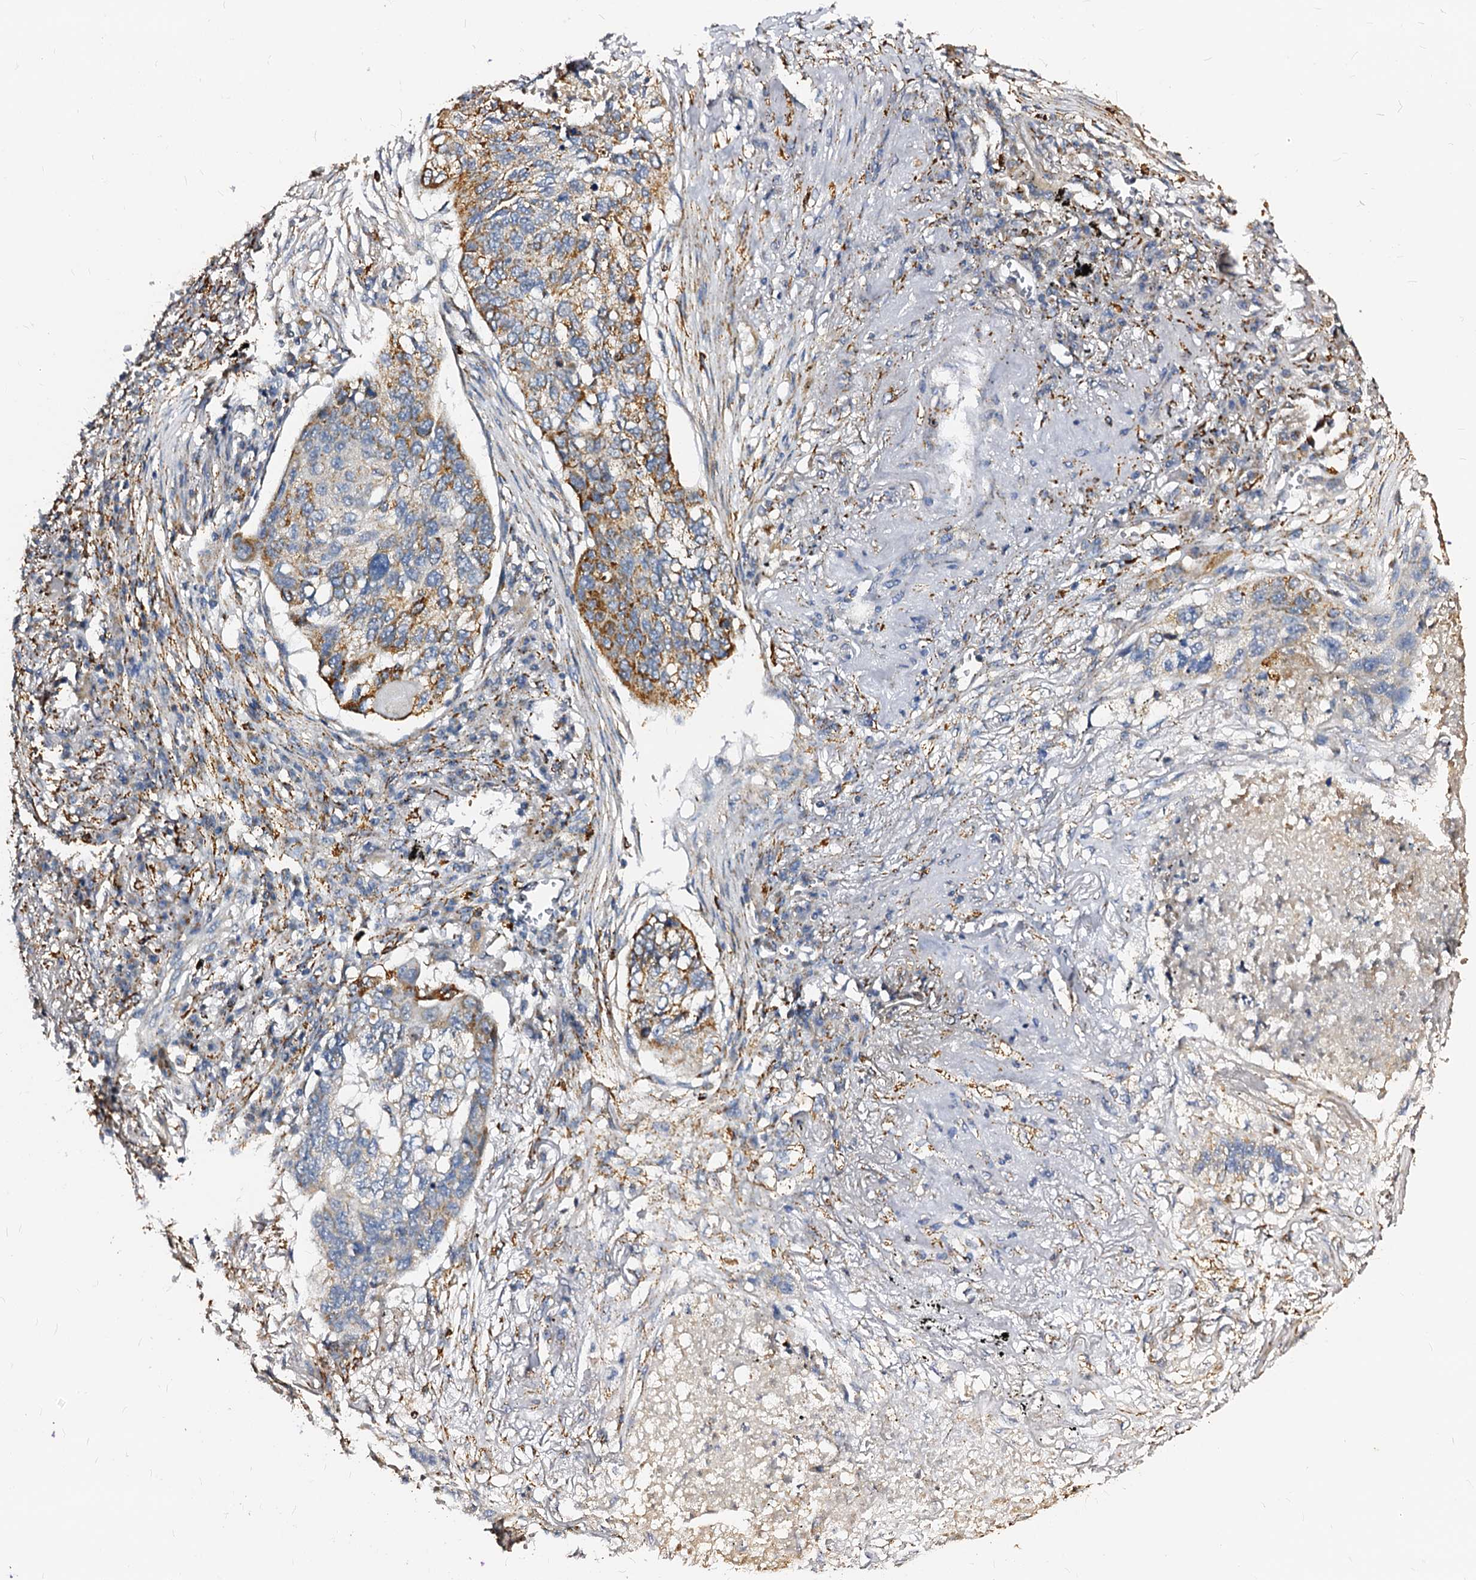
{"staining": {"intensity": "strong", "quantity": "25%-75%", "location": "cytoplasmic/membranous"}, "tissue": "lung cancer", "cell_type": "Tumor cells", "image_type": "cancer", "snomed": [{"axis": "morphology", "description": "Squamous cell carcinoma, NOS"}, {"axis": "topography", "description": "Lung"}], "caption": "Human squamous cell carcinoma (lung) stained with a protein marker displays strong staining in tumor cells.", "gene": "MAOB", "patient": {"sex": "female", "age": 63}}